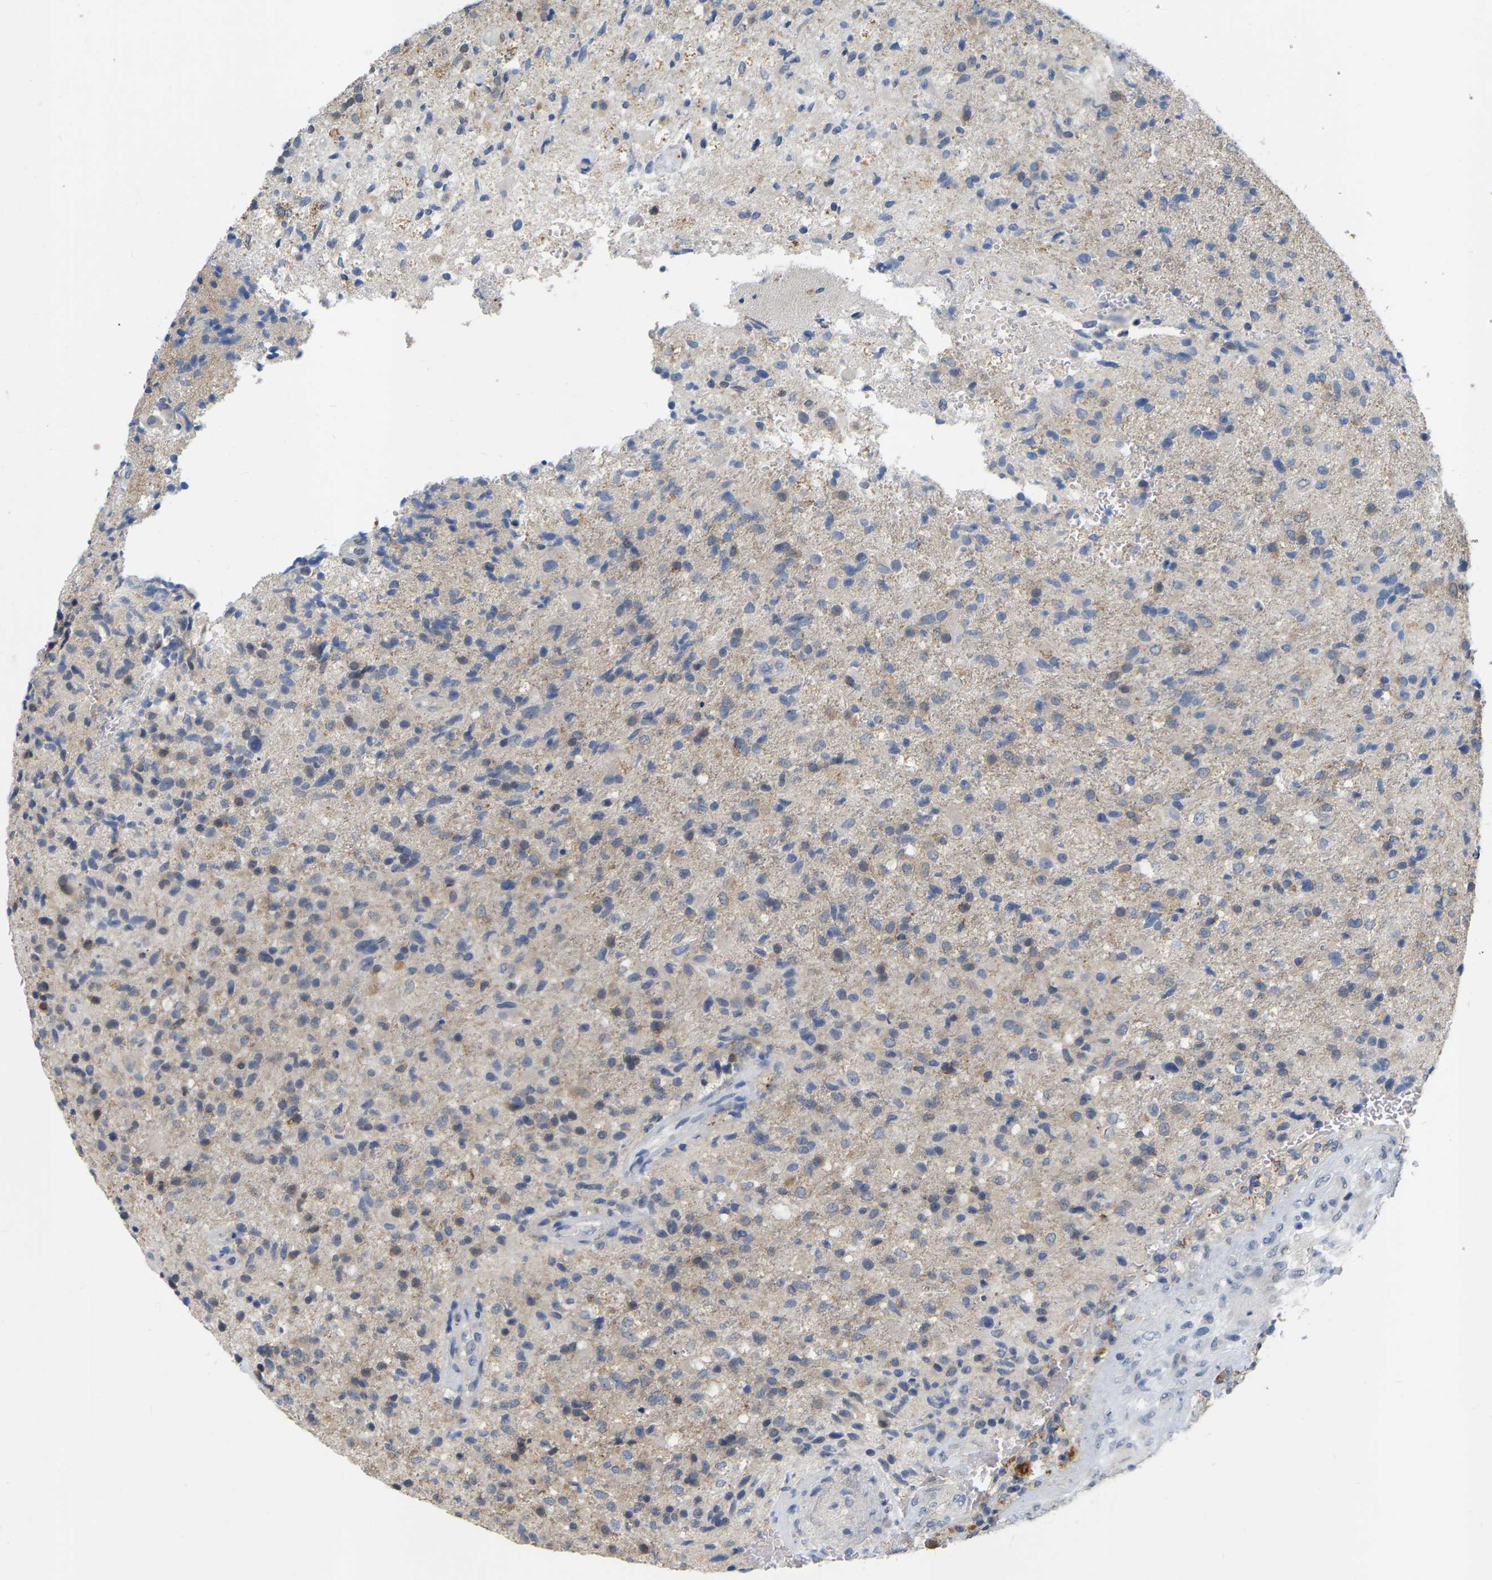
{"staining": {"intensity": "moderate", "quantity": "<25%", "location": "cytoplasmic/membranous"}, "tissue": "glioma", "cell_type": "Tumor cells", "image_type": "cancer", "snomed": [{"axis": "morphology", "description": "Glioma, malignant, High grade"}, {"axis": "topography", "description": "Brain"}], "caption": "A brown stain highlights moderate cytoplasmic/membranous positivity of a protein in human malignant high-grade glioma tumor cells.", "gene": "WIPI2", "patient": {"sex": "male", "age": 72}}